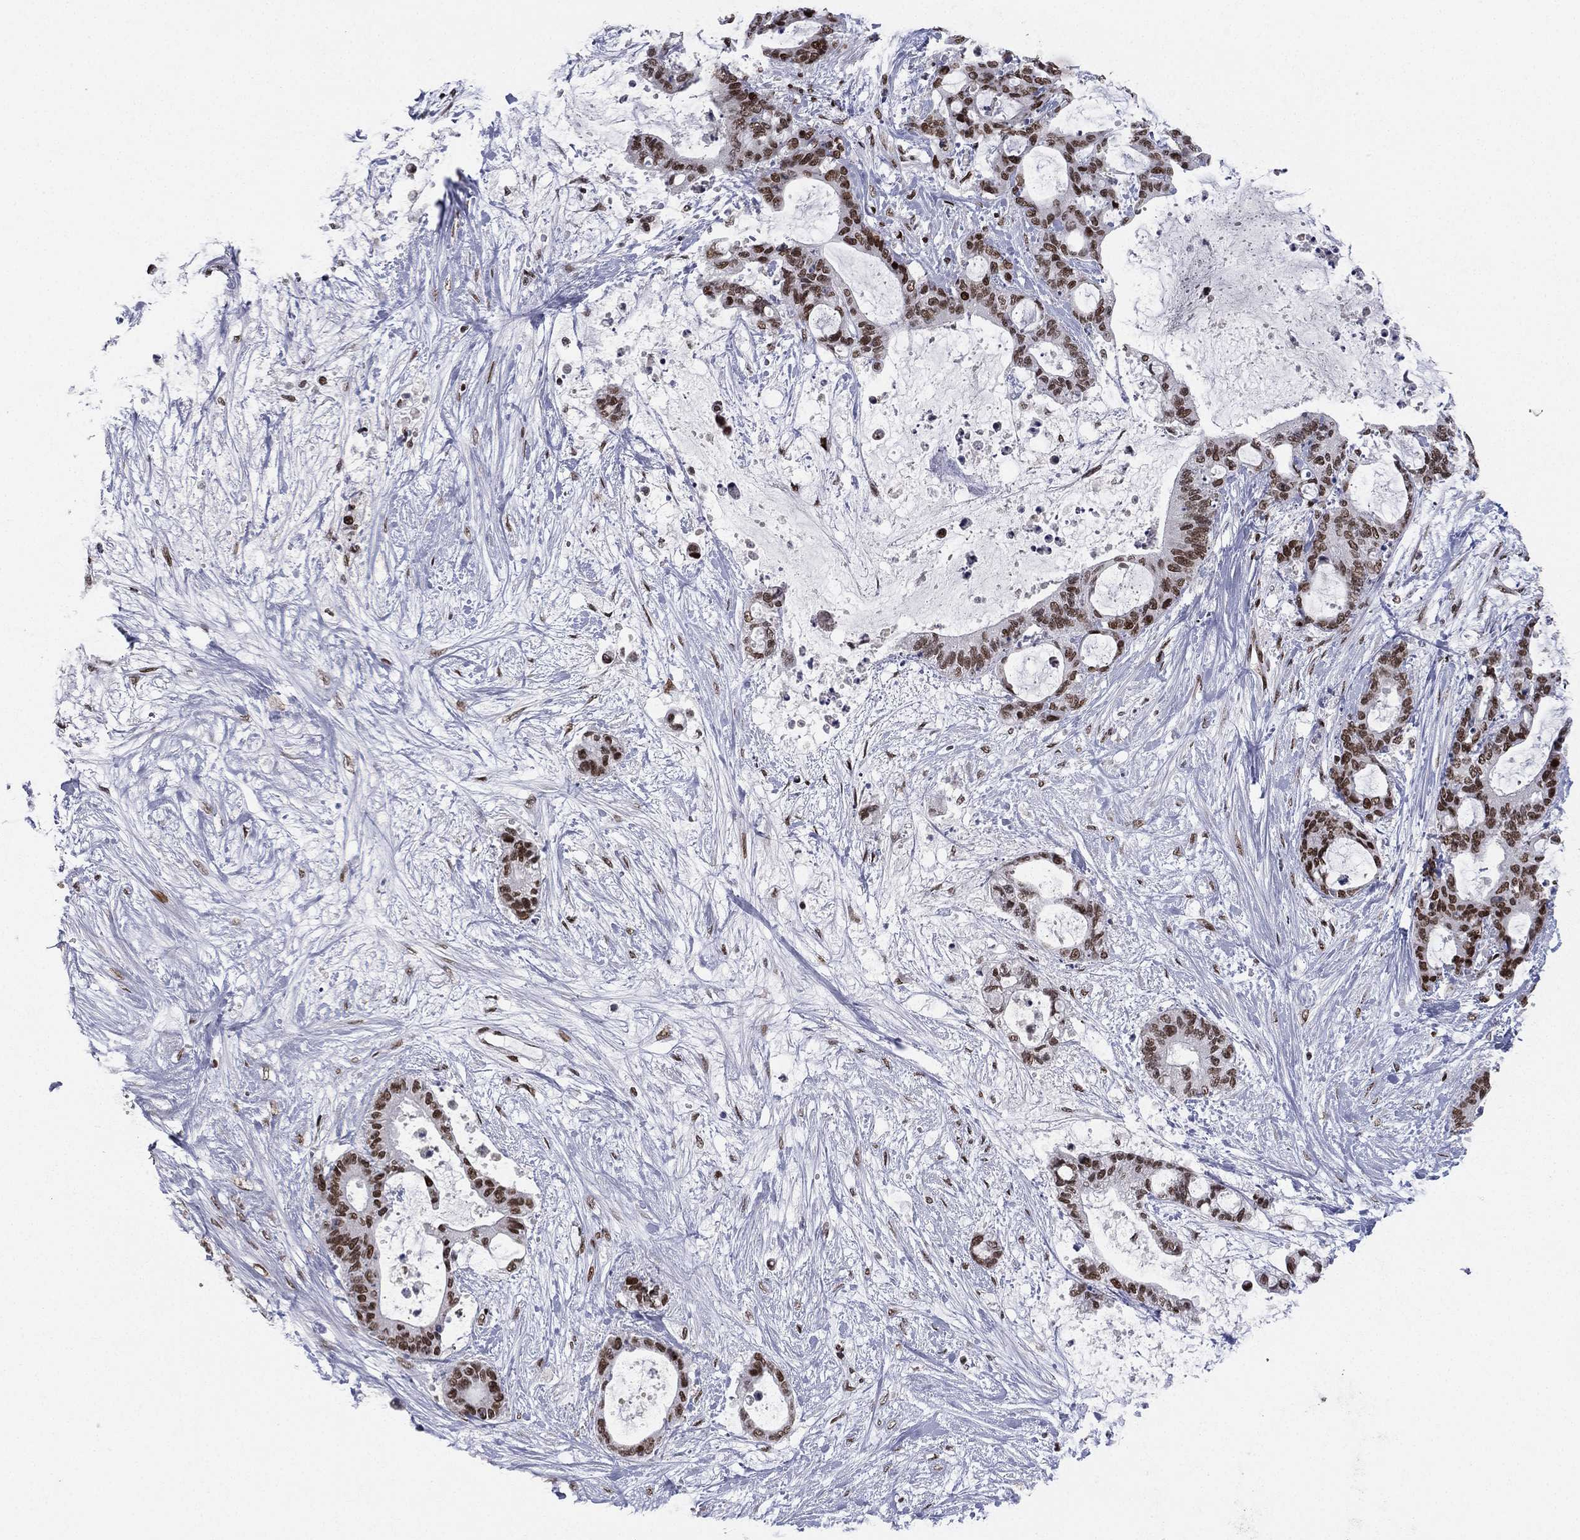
{"staining": {"intensity": "strong", "quantity": ">75%", "location": "nuclear"}, "tissue": "liver cancer", "cell_type": "Tumor cells", "image_type": "cancer", "snomed": [{"axis": "morphology", "description": "Normal tissue, NOS"}, {"axis": "morphology", "description": "Cholangiocarcinoma"}, {"axis": "topography", "description": "Liver"}, {"axis": "topography", "description": "Peripheral nerve tissue"}], "caption": "Liver cholangiocarcinoma stained with DAB immunohistochemistry shows high levels of strong nuclear staining in approximately >75% of tumor cells. Nuclei are stained in blue.", "gene": "RTF1", "patient": {"sex": "female", "age": 73}}